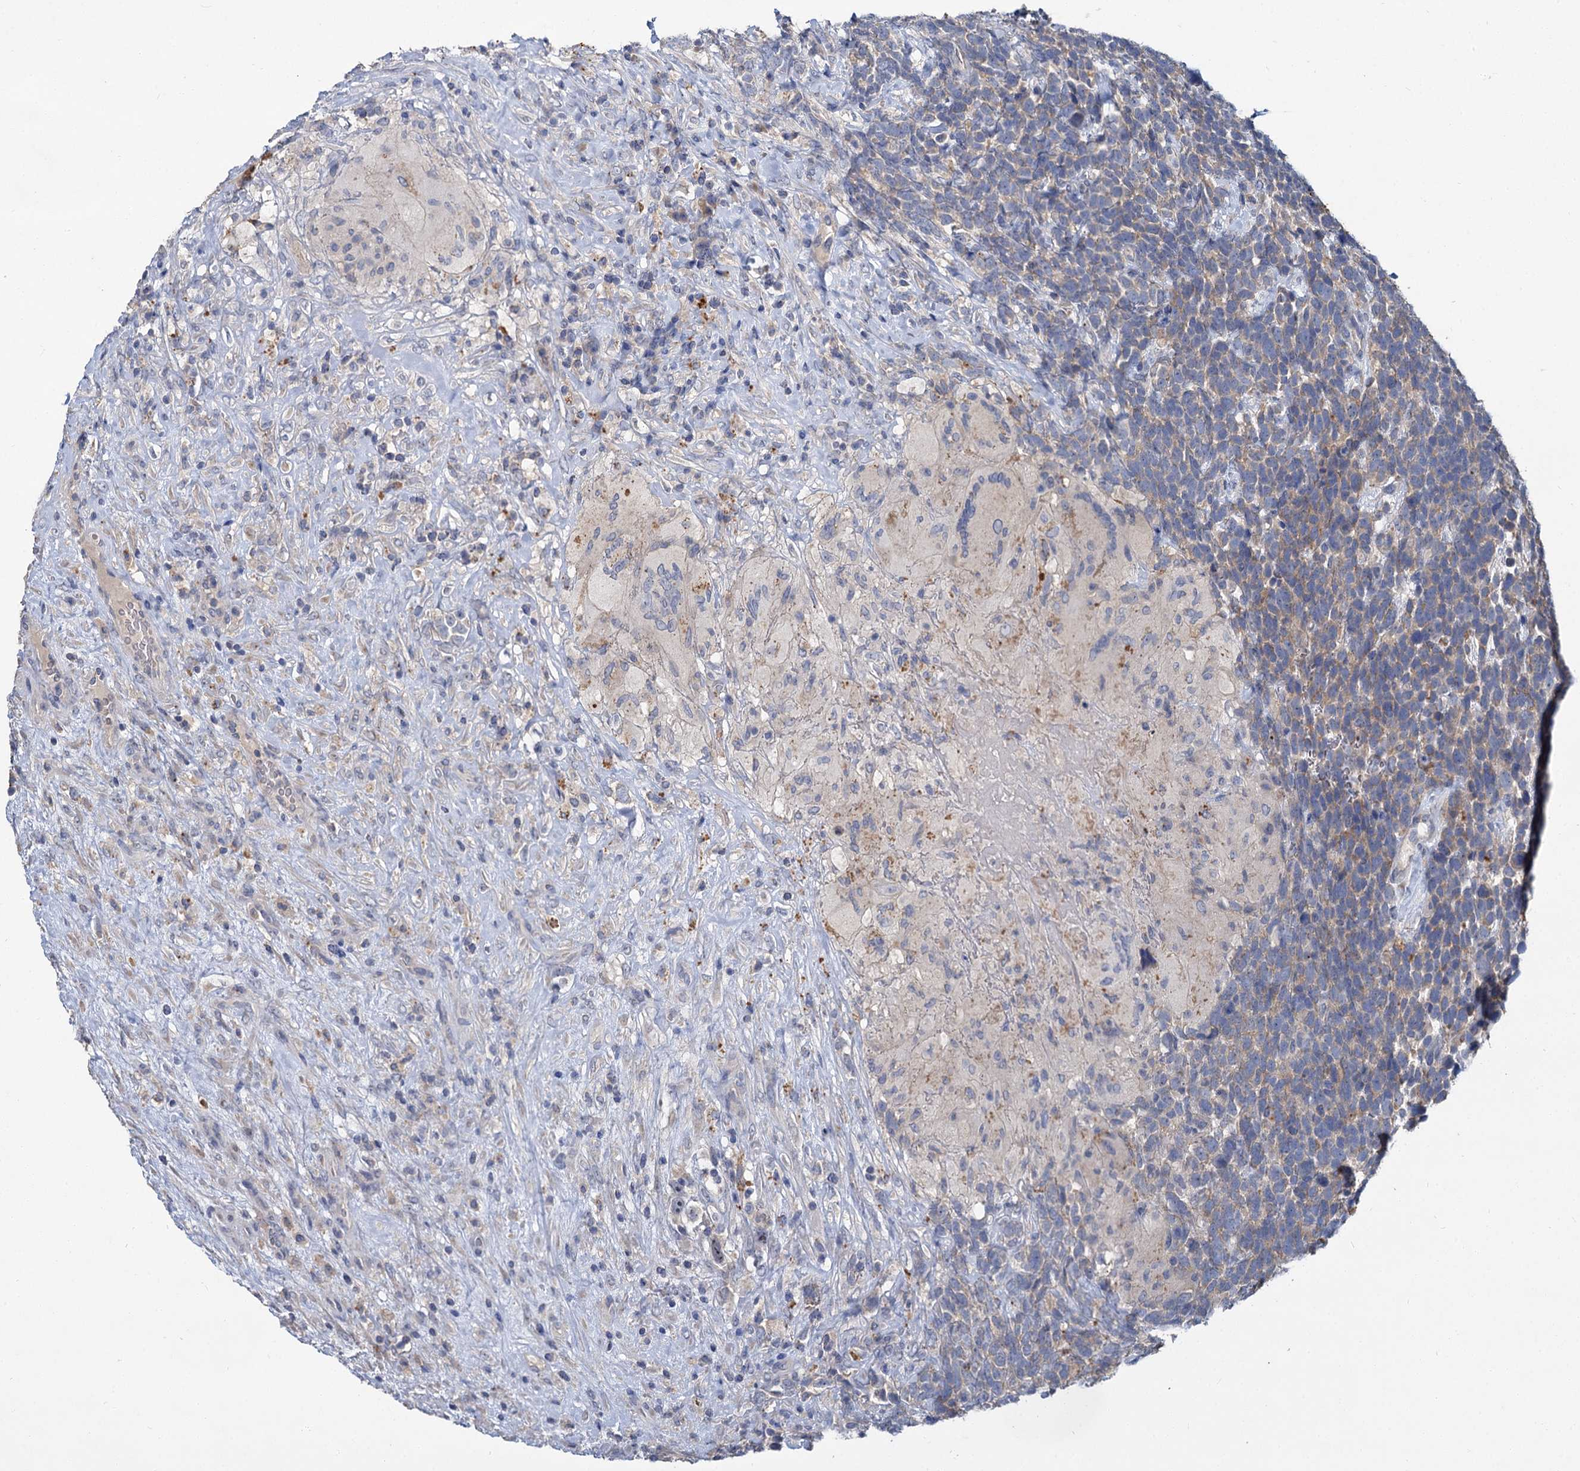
{"staining": {"intensity": "weak", "quantity": "25%-75%", "location": "cytoplasmic/membranous"}, "tissue": "urothelial cancer", "cell_type": "Tumor cells", "image_type": "cancer", "snomed": [{"axis": "morphology", "description": "Urothelial carcinoma, High grade"}, {"axis": "topography", "description": "Urinary bladder"}], "caption": "Immunohistochemical staining of human urothelial carcinoma (high-grade) exhibits low levels of weak cytoplasmic/membranous staining in about 25%-75% of tumor cells.", "gene": "ATP9A", "patient": {"sex": "female", "age": 82}}